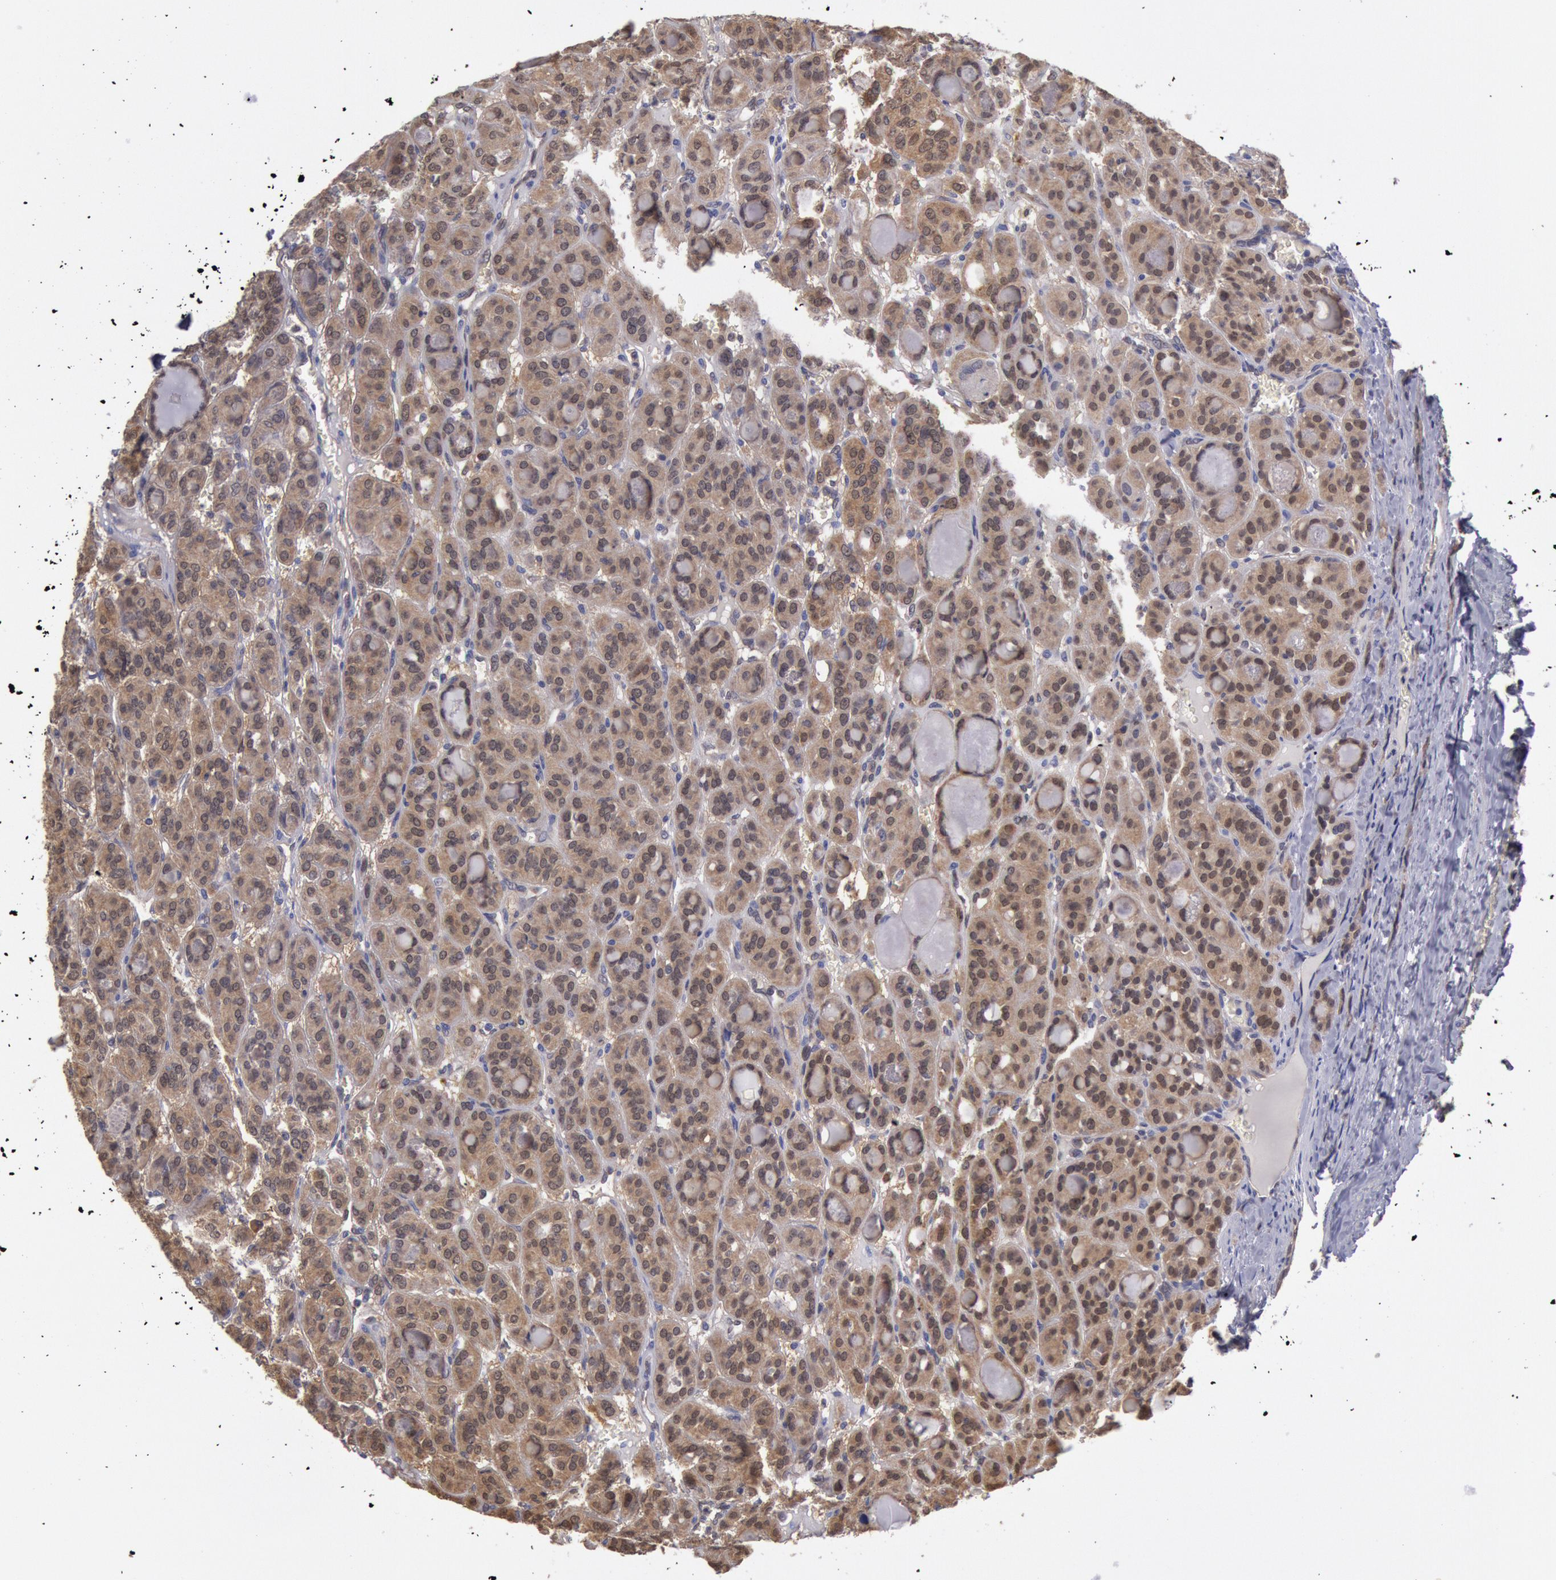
{"staining": {"intensity": "weak", "quantity": ">75%", "location": "cytoplasmic/membranous"}, "tissue": "thyroid cancer", "cell_type": "Tumor cells", "image_type": "cancer", "snomed": [{"axis": "morphology", "description": "Follicular adenoma carcinoma, NOS"}, {"axis": "topography", "description": "Thyroid gland"}], "caption": "An image of human thyroid cancer stained for a protein reveals weak cytoplasmic/membranous brown staining in tumor cells. Using DAB (brown) and hematoxylin (blue) stains, captured at high magnification using brightfield microscopy.", "gene": "MPST", "patient": {"sex": "female", "age": 71}}